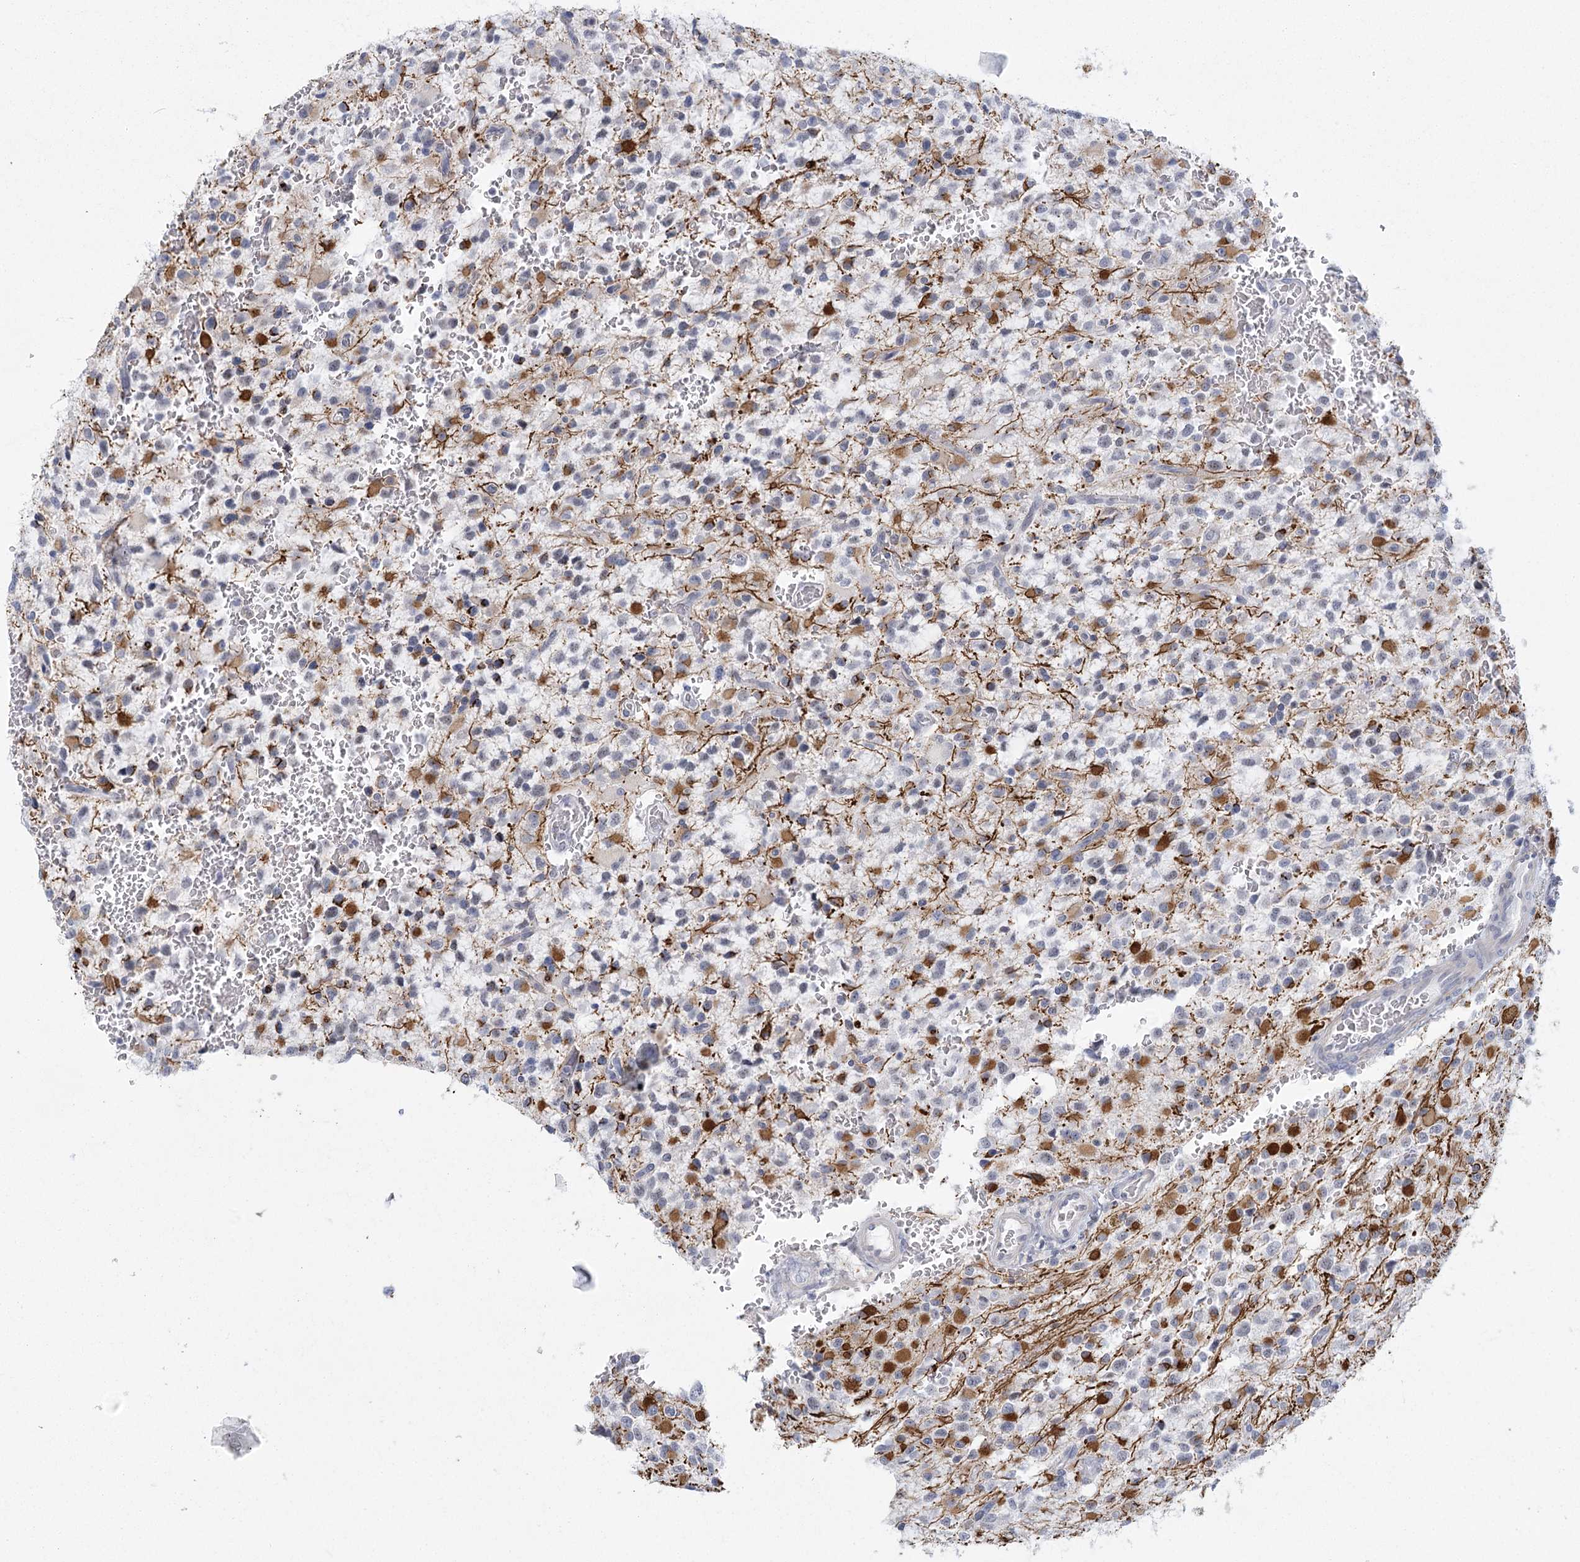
{"staining": {"intensity": "strong", "quantity": "<25%", "location": "cytoplasmic/membranous"}, "tissue": "glioma", "cell_type": "Tumor cells", "image_type": "cancer", "snomed": [{"axis": "morphology", "description": "Glioma, malignant, High grade"}, {"axis": "topography", "description": "Brain"}], "caption": "Malignant glioma (high-grade) stained with a brown dye exhibits strong cytoplasmic/membranous positive expression in approximately <25% of tumor cells.", "gene": "FAM76B", "patient": {"sex": "male", "age": 34}}